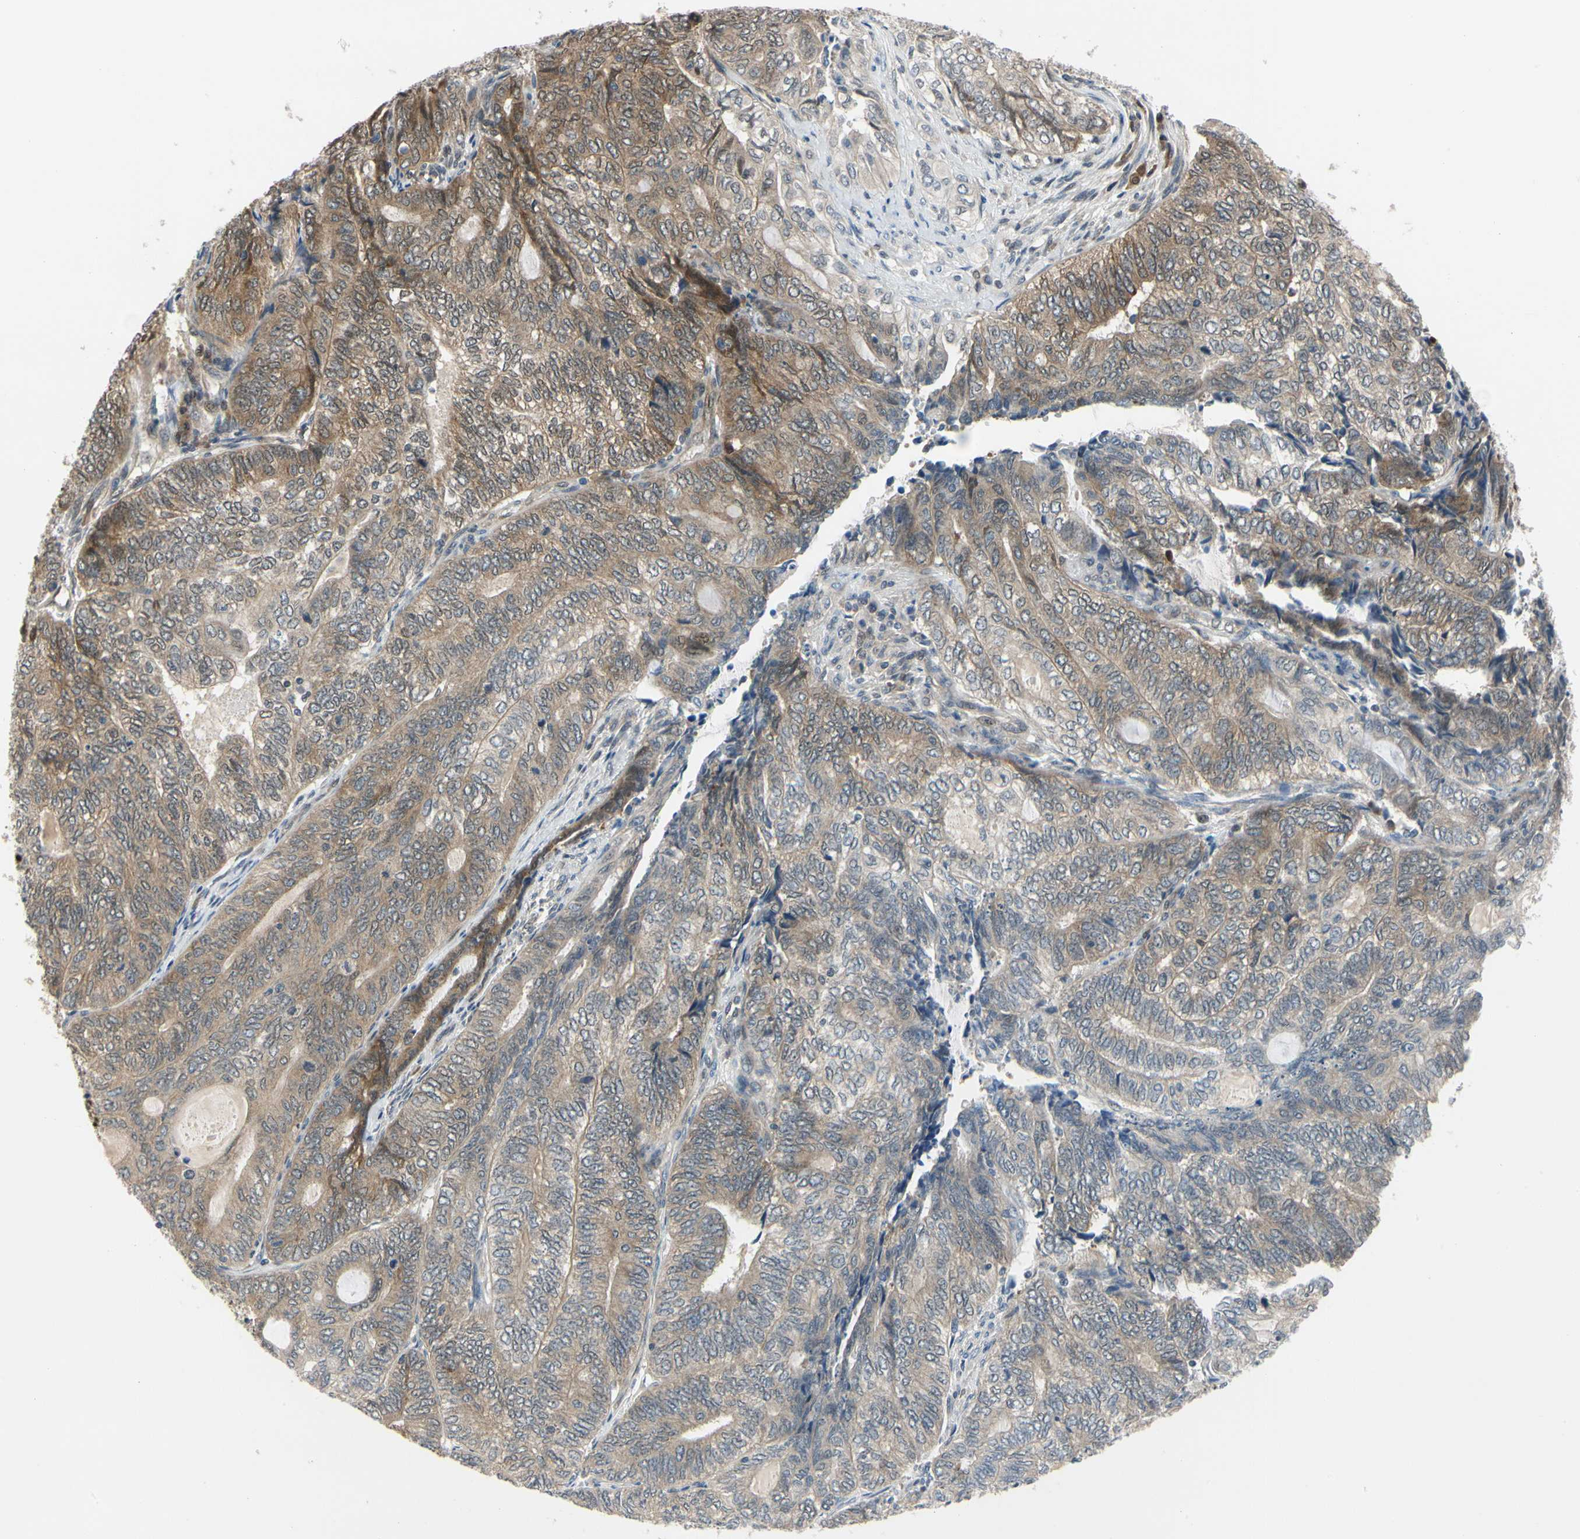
{"staining": {"intensity": "weak", "quantity": ">75%", "location": "cytoplasmic/membranous"}, "tissue": "endometrial cancer", "cell_type": "Tumor cells", "image_type": "cancer", "snomed": [{"axis": "morphology", "description": "Adenocarcinoma, NOS"}, {"axis": "topography", "description": "Uterus"}, {"axis": "topography", "description": "Endometrium"}], "caption": "There is low levels of weak cytoplasmic/membranous staining in tumor cells of endometrial adenocarcinoma, as demonstrated by immunohistochemical staining (brown color).", "gene": "CDK5", "patient": {"sex": "female", "age": 70}}